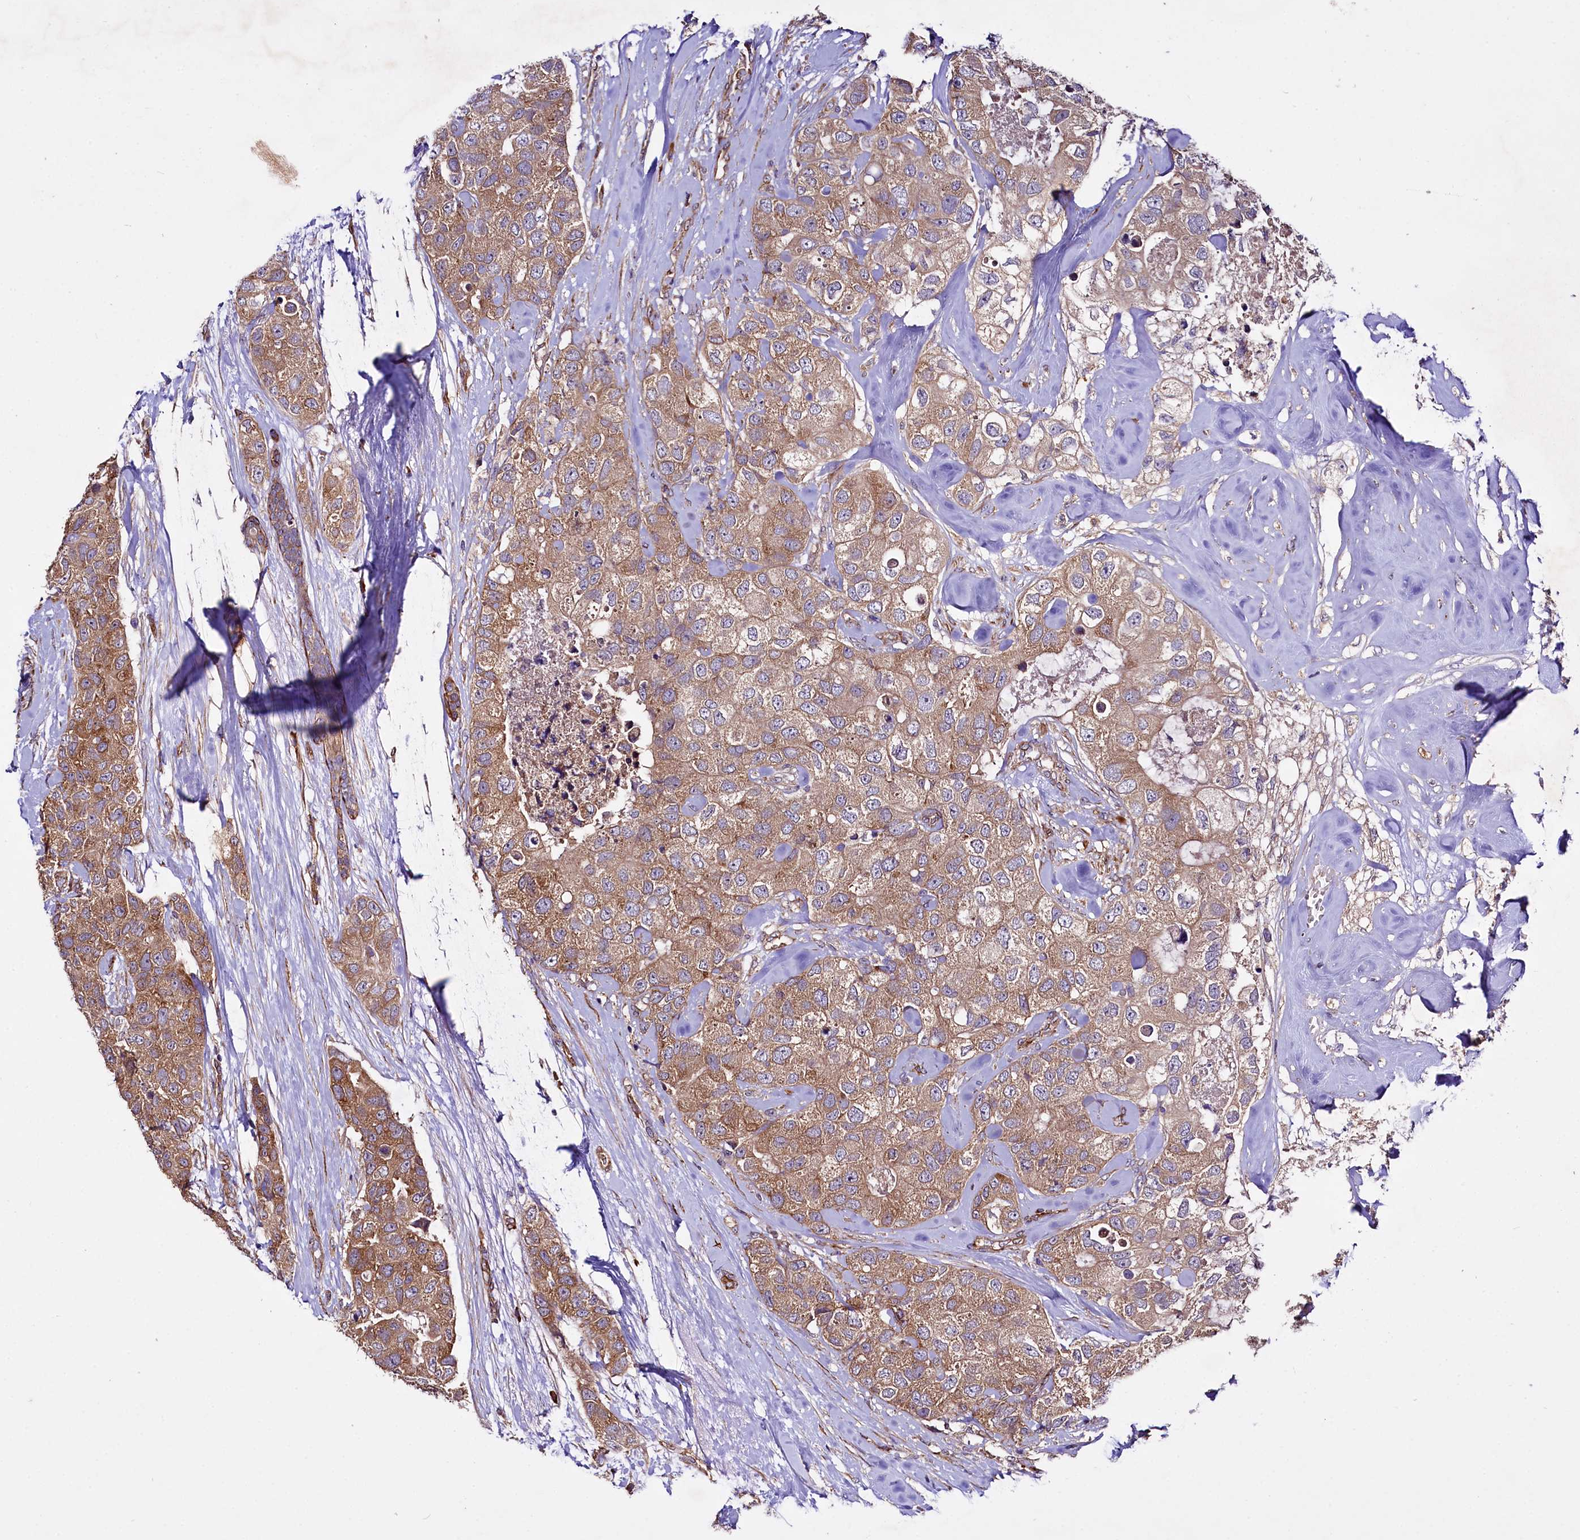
{"staining": {"intensity": "moderate", "quantity": ">75%", "location": "cytoplasmic/membranous"}, "tissue": "breast cancer", "cell_type": "Tumor cells", "image_type": "cancer", "snomed": [{"axis": "morphology", "description": "Duct carcinoma"}, {"axis": "topography", "description": "Breast"}], "caption": "Immunohistochemistry staining of breast infiltrating ductal carcinoma, which reveals medium levels of moderate cytoplasmic/membranous expression in approximately >75% of tumor cells indicating moderate cytoplasmic/membranous protein staining. The staining was performed using DAB (brown) for protein detection and nuclei were counterstained in hematoxylin (blue).", "gene": "SPATS2", "patient": {"sex": "female", "age": 62}}